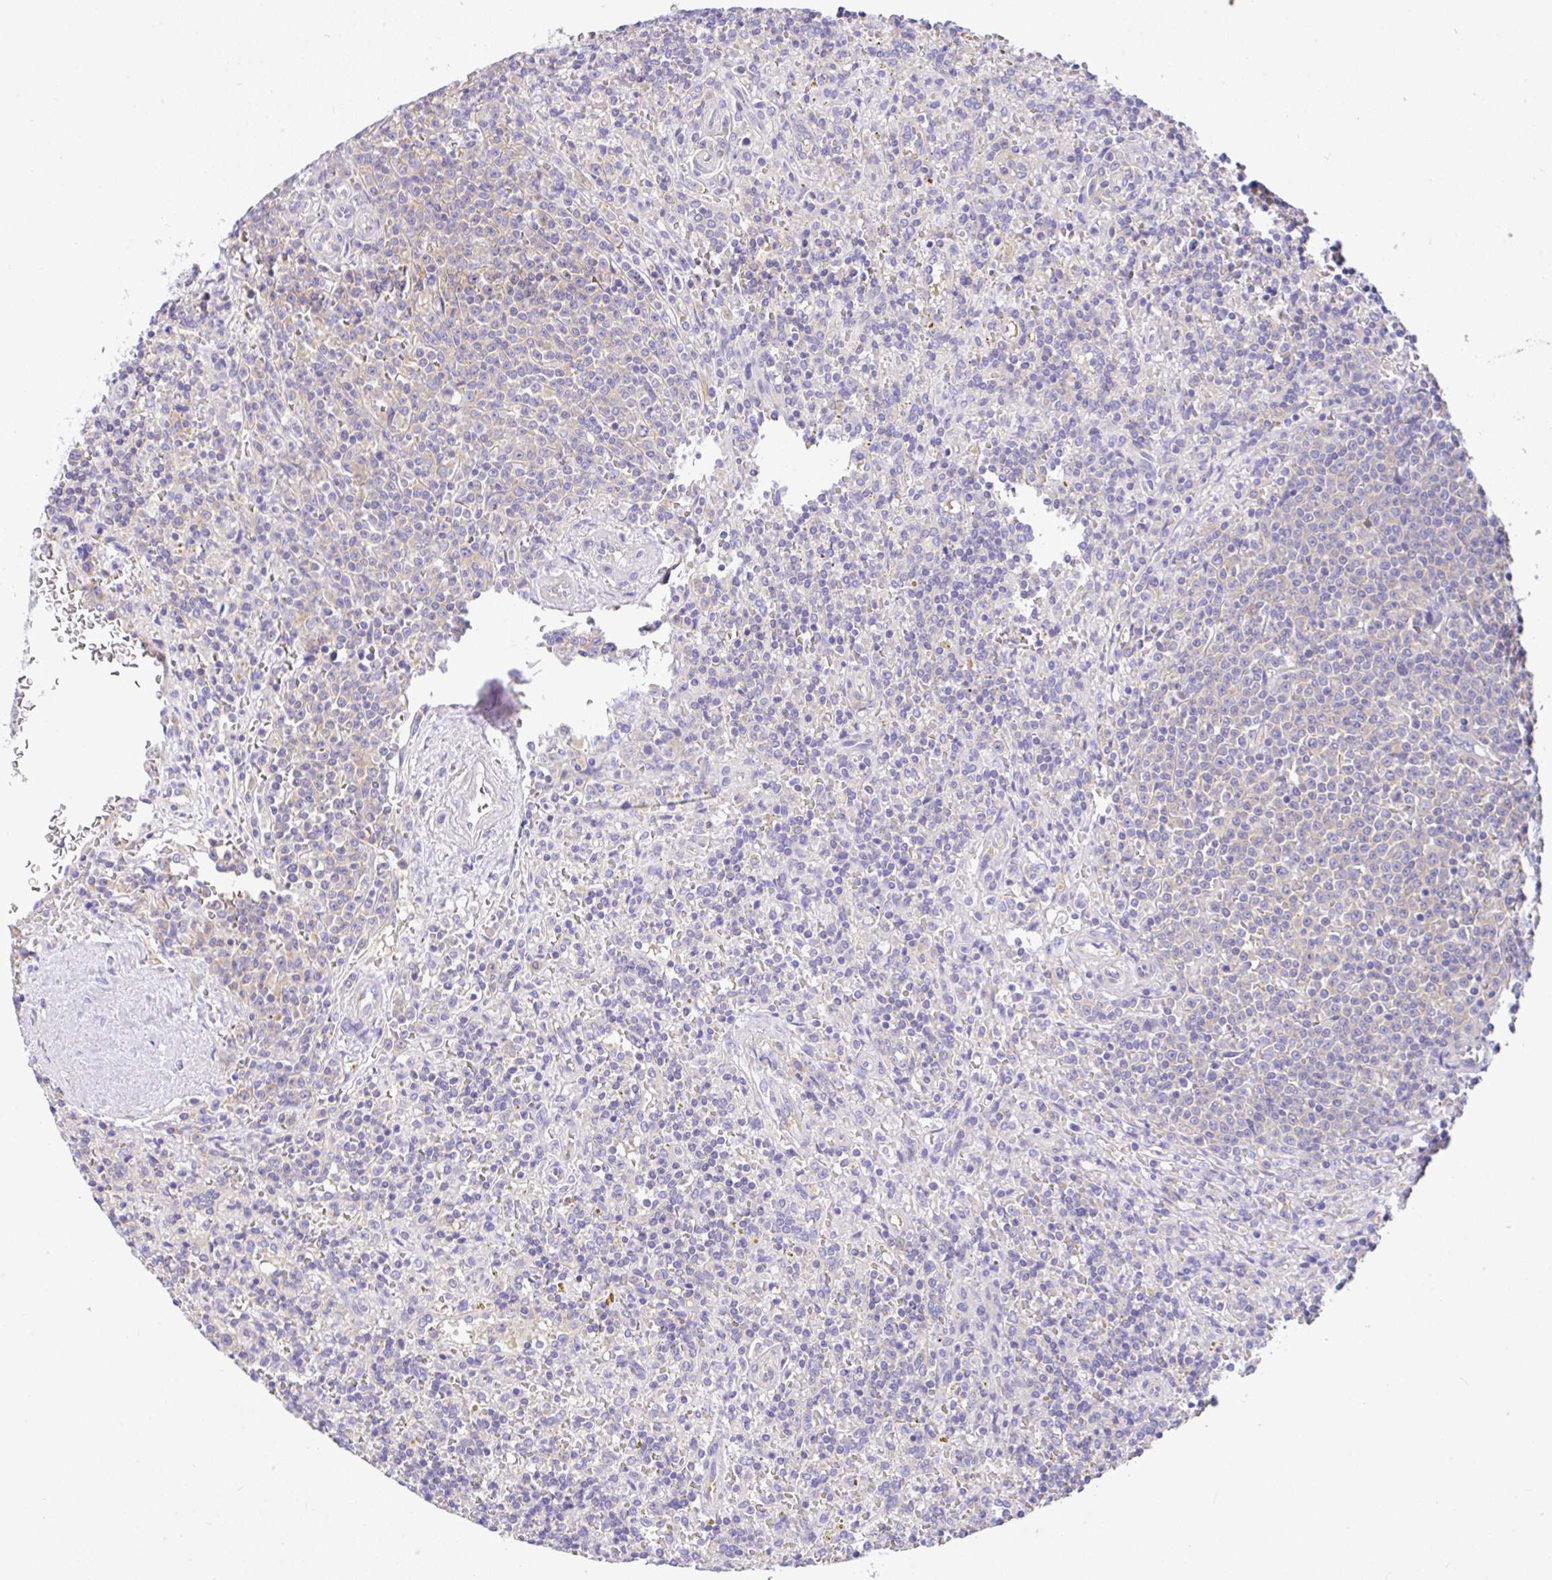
{"staining": {"intensity": "negative", "quantity": "none", "location": "none"}, "tissue": "lymphoma", "cell_type": "Tumor cells", "image_type": "cancer", "snomed": [{"axis": "morphology", "description": "Malignant lymphoma, non-Hodgkin's type, Low grade"}, {"axis": "topography", "description": "Spleen"}], "caption": "Image shows no significant protein staining in tumor cells of malignant lymphoma, non-Hodgkin's type (low-grade).", "gene": "GFPT2", "patient": {"sex": "male", "age": 67}}